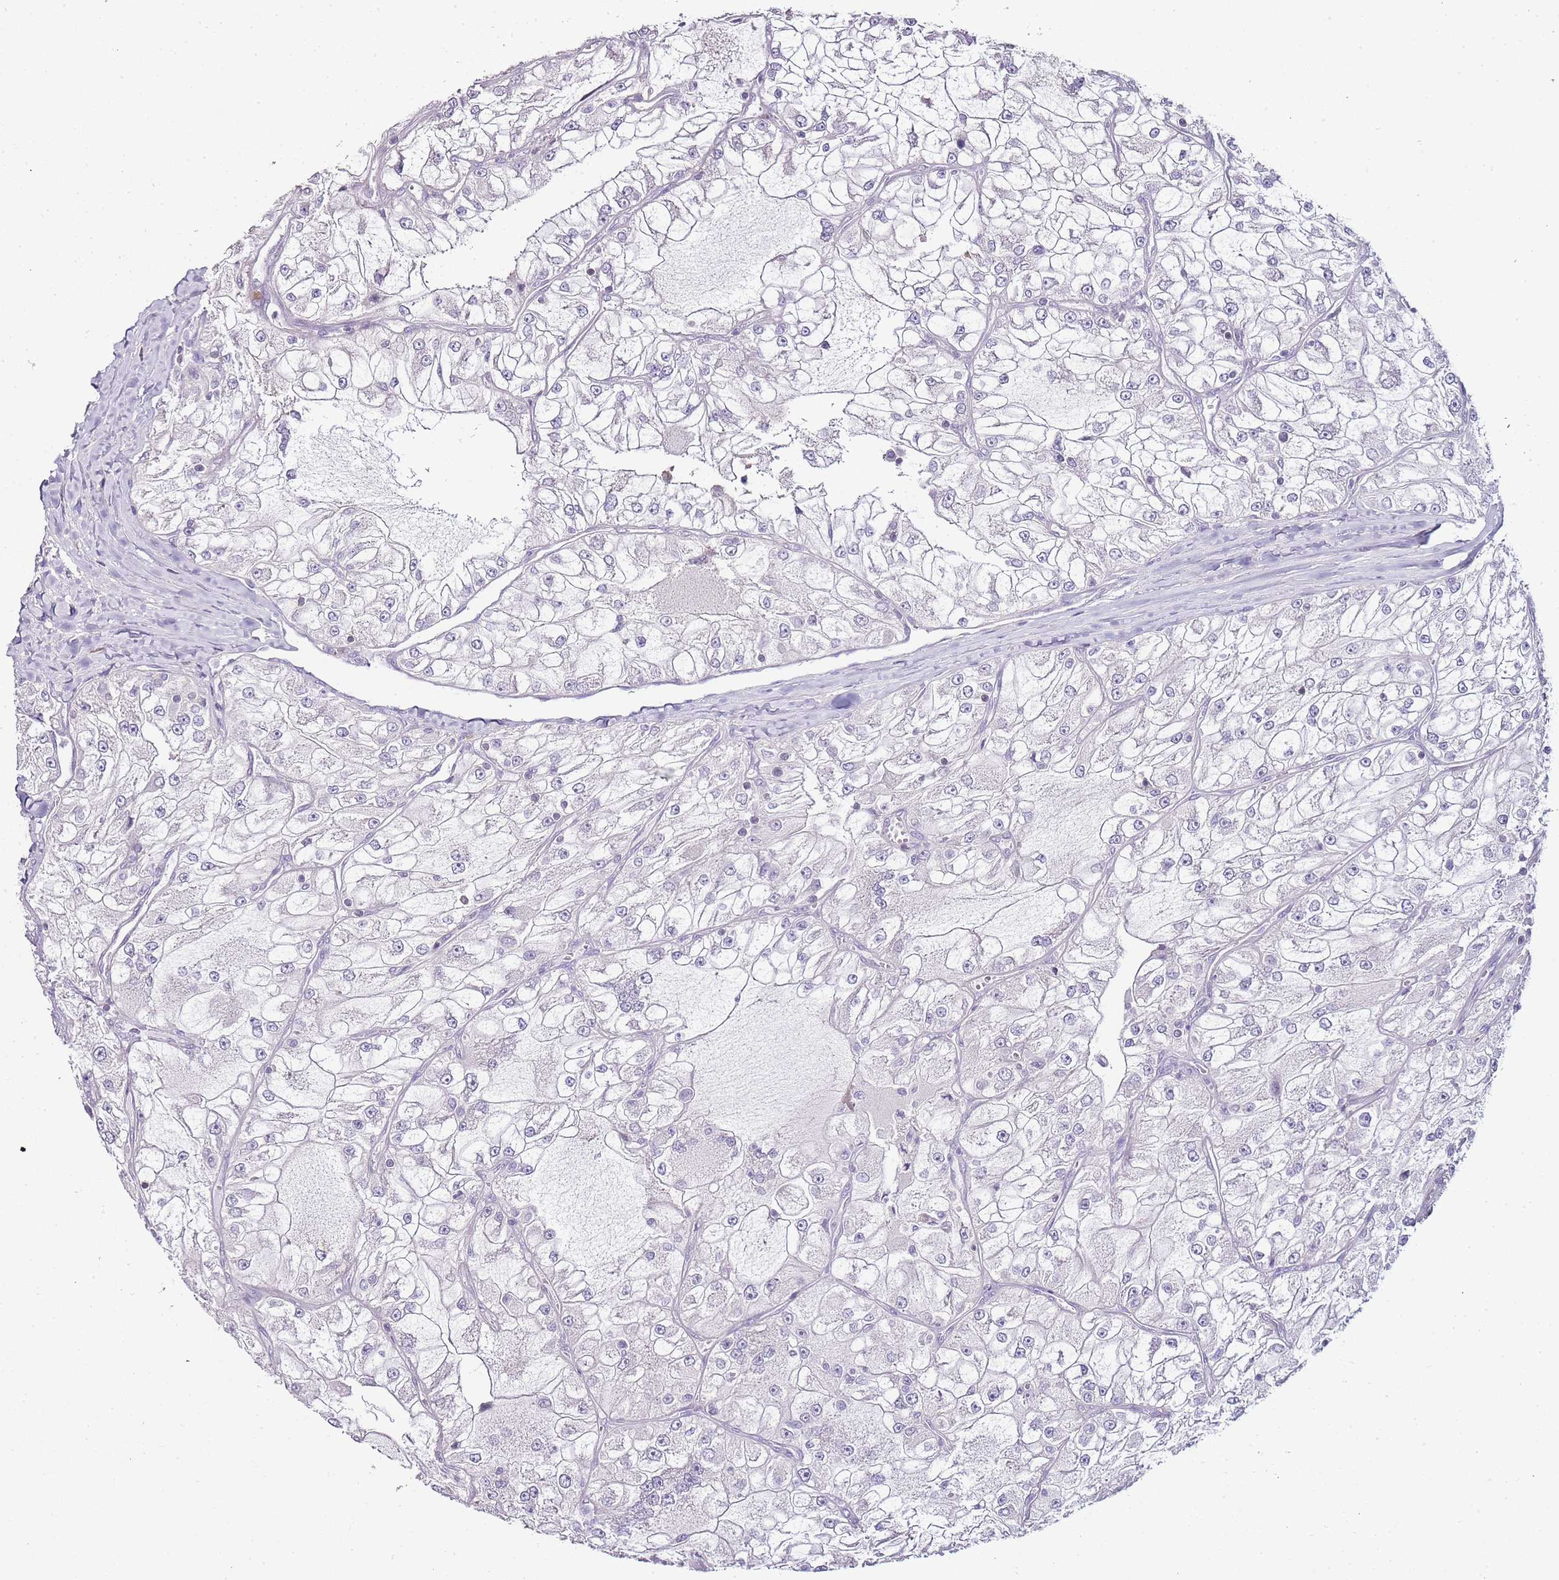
{"staining": {"intensity": "negative", "quantity": "none", "location": "none"}, "tissue": "renal cancer", "cell_type": "Tumor cells", "image_type": "cancer", "snomed": [{"axis": "morphology", "description": "Adenocarcinoma, NOS"}, {"axis": "topography", "description": "Kidney"}], "caption": "This is an IHC micrograph of renal cancer (adenocarcinoma). There is no expression in tumor cells.", "gene": "ZBP1", "patient": {"sex": "female", "age": 72}}